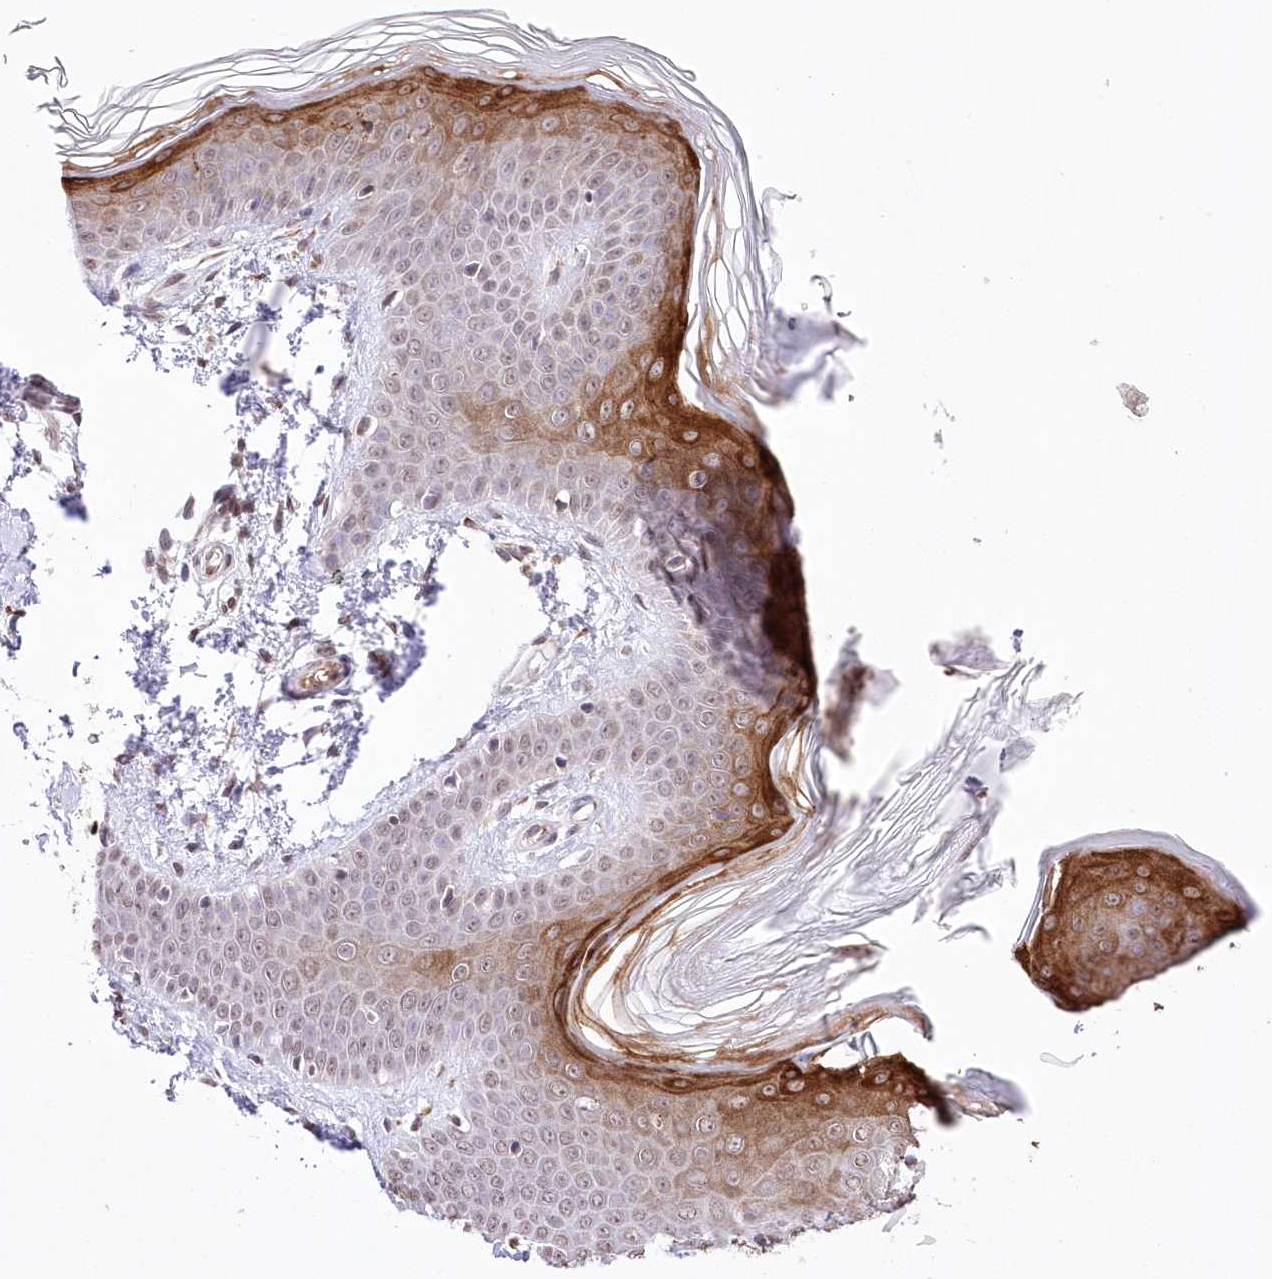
{"staining": {"intensity": "moderate", "quantity": ">75%", "location": "nuclear"}, "tissue": "skin", "cell_type": "Fibroblasts", "image_type": "normal", "snomed": [{"axis": "morphology", "description": "Normal tissue, NOS"}, {"axis": "topography", "description": "Skin"}], "caption": "This photomicrograph shows benign skin stained with immunohistochemistry (IHC) to label a protein in brown. The nuclear of fibroblasts show moderate positivity for the protein. Nuclei are counter-stained blue.", "gene": "ENSG00000275740", "patient": {"sex": "male", "age": 37}}